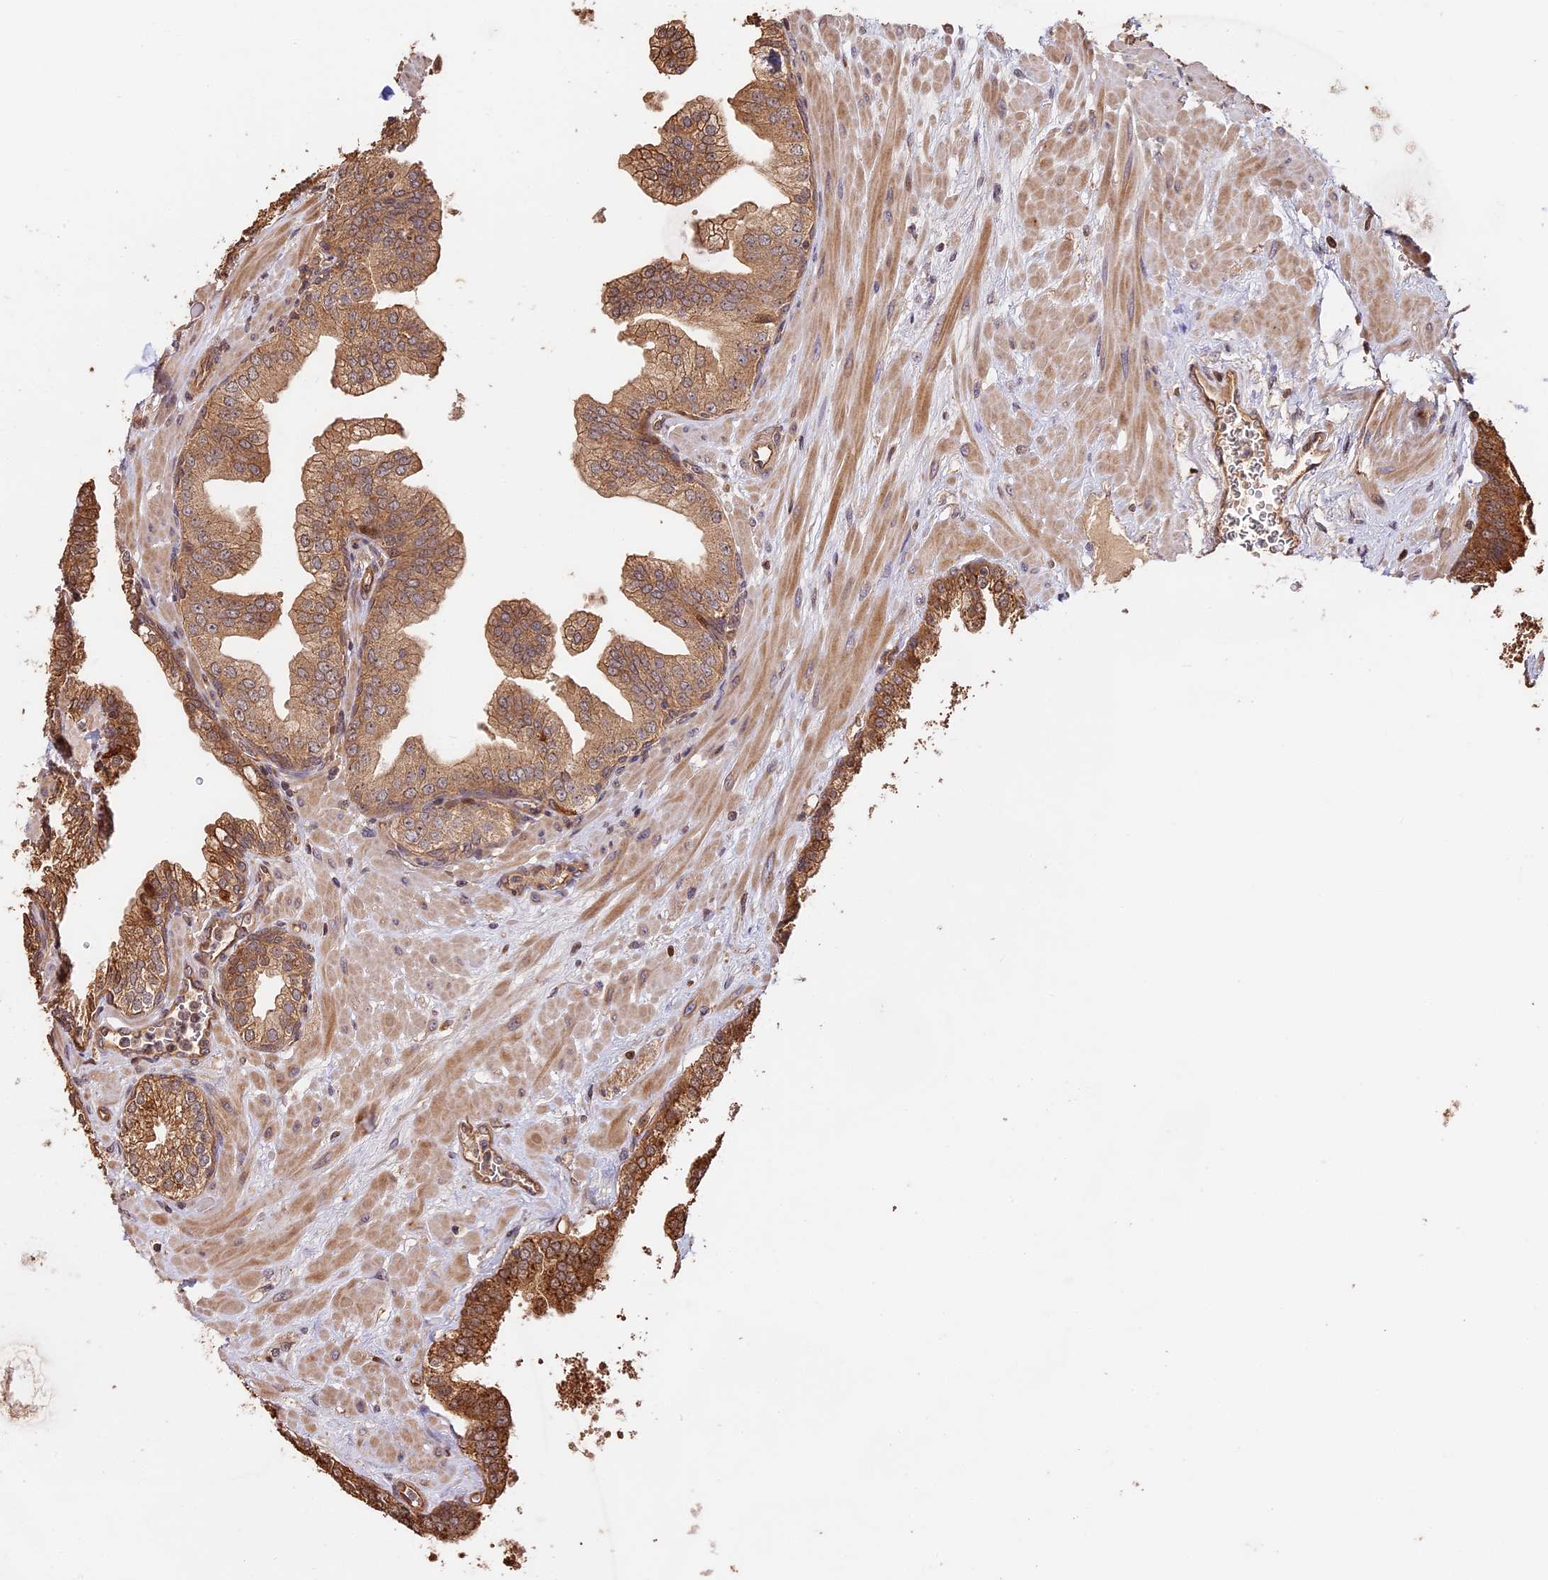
{"staining": {"intensity": "moderate", "quantity": ">75%", "location": "cytoplasmic/membranous"}, "tissue": "prostate", "cell_type": "Glandular cells", "image_type": "normal", "snomed": [{"axis": "morphology", "description": "Normal tissue, NOS"}, {"axis": "topography", "description": "Prostate"}], "caption": "Immunohistochemistry histopathology image of benign prostate: human prostate stained using immunohistochemistry (IHC) reveals medium levels of moderate protein expression localized specifically in the cytoplasmic/membranous of glandular cells, appearing as a cytoplasmic/membranous brown color.", "gene": "PPP1R37", "patient": {"sex": "male", "age": 60}}